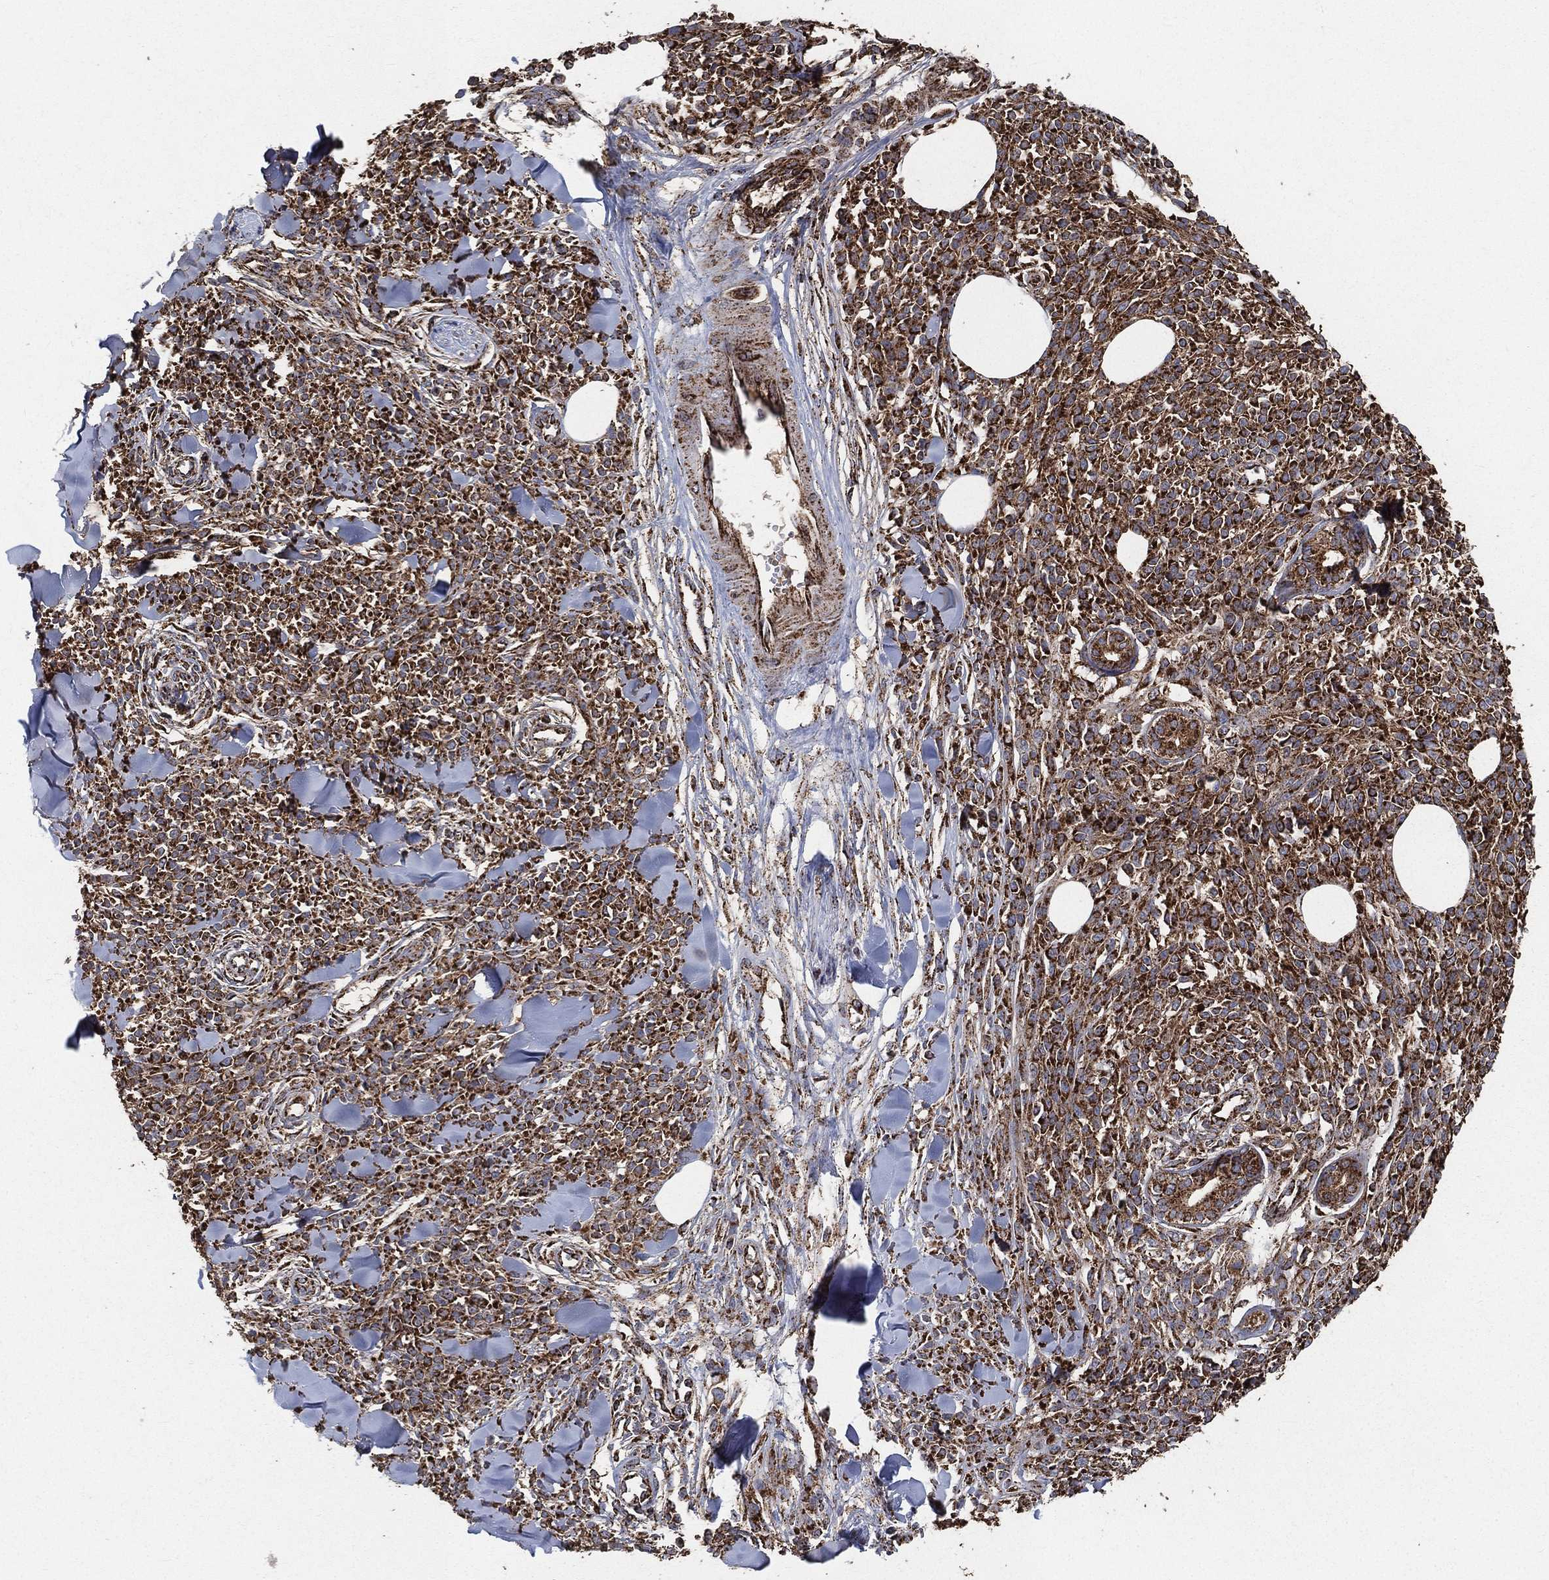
{"staining": {"intensity": "strong", "quantity": ">75%", "location": "cytoplasmic/membranous"}, "tissue": "melanoma", "cell_type": "Tumor cells", "image_type": "cancer", "snomed": [{"axis": "morphology", "description": "Malignant melanoma, NOS"}, {"axis": "topography", "description": "Skin"}, {"axis": "topography", "description": "Skin of trunk"}], "caption": "A brown stain labels strong cytoplasmic/membranous expression of a protein in malignant melanoma tumor cells. (DAB = brown stain, brightfield microscopy at high magnification).", "gene": "SLC38A7", "patient": {"sex": "male", "age": 74}}